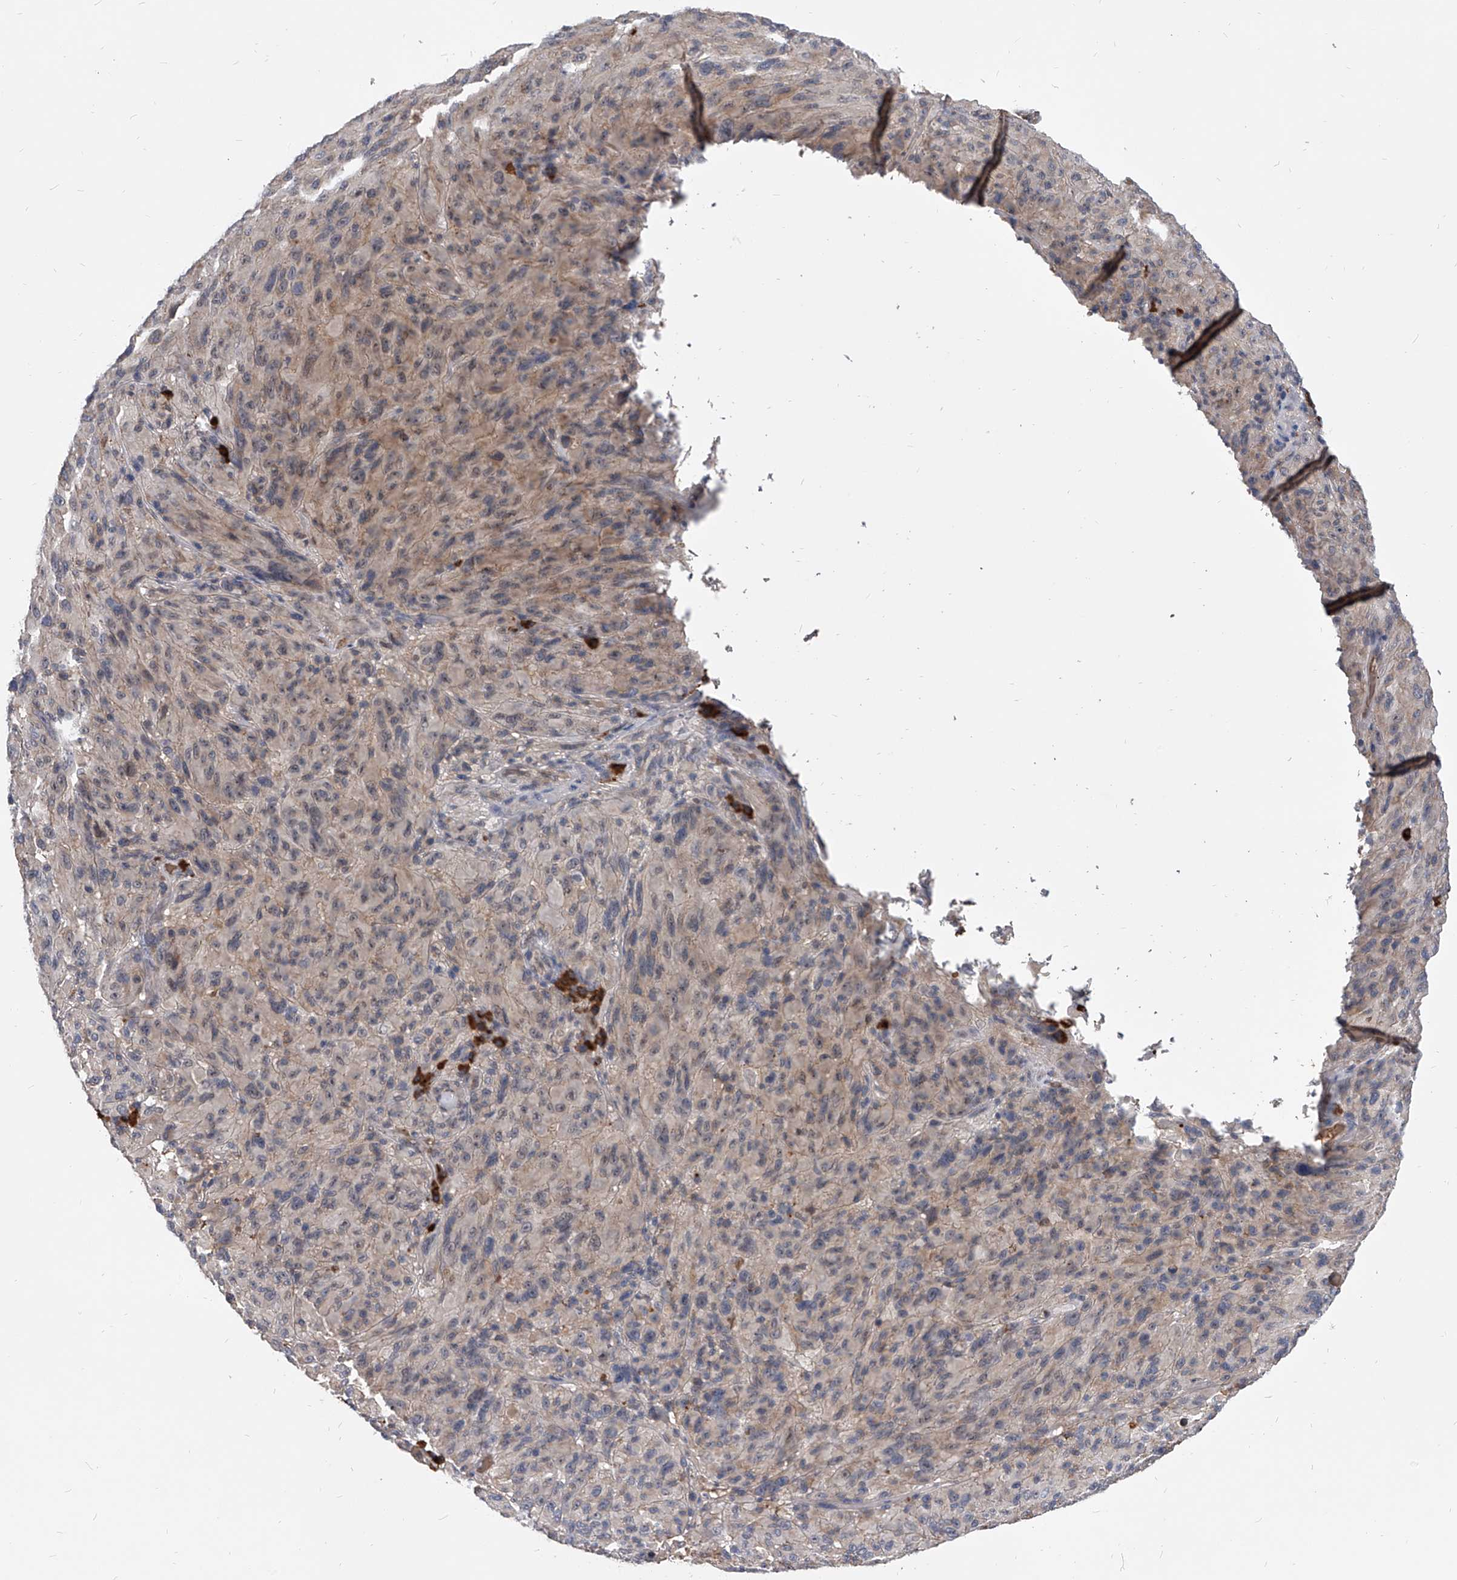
{"staining": {"intensity": "weak", "quantity": "25%-75%", "location": "cytoplasmic/membranous"}, "tissue": "melanoma", "cell_type": "Tumor cells", "image_type": "cancer", "snomed": [{"axis": "morphology", "description": "Malignant melanoma, NOS"}, {"axis": "topography", "description": "Skin of head"}], "caption": "Melanoma tissue exhibits weak cytoplasmic/membranous staining in approximately 25%-75% of tumor cells, visualized by immunohistochemistry.", "gene": "ZNF25", "patient": {"sex": "male", "age": 96}}